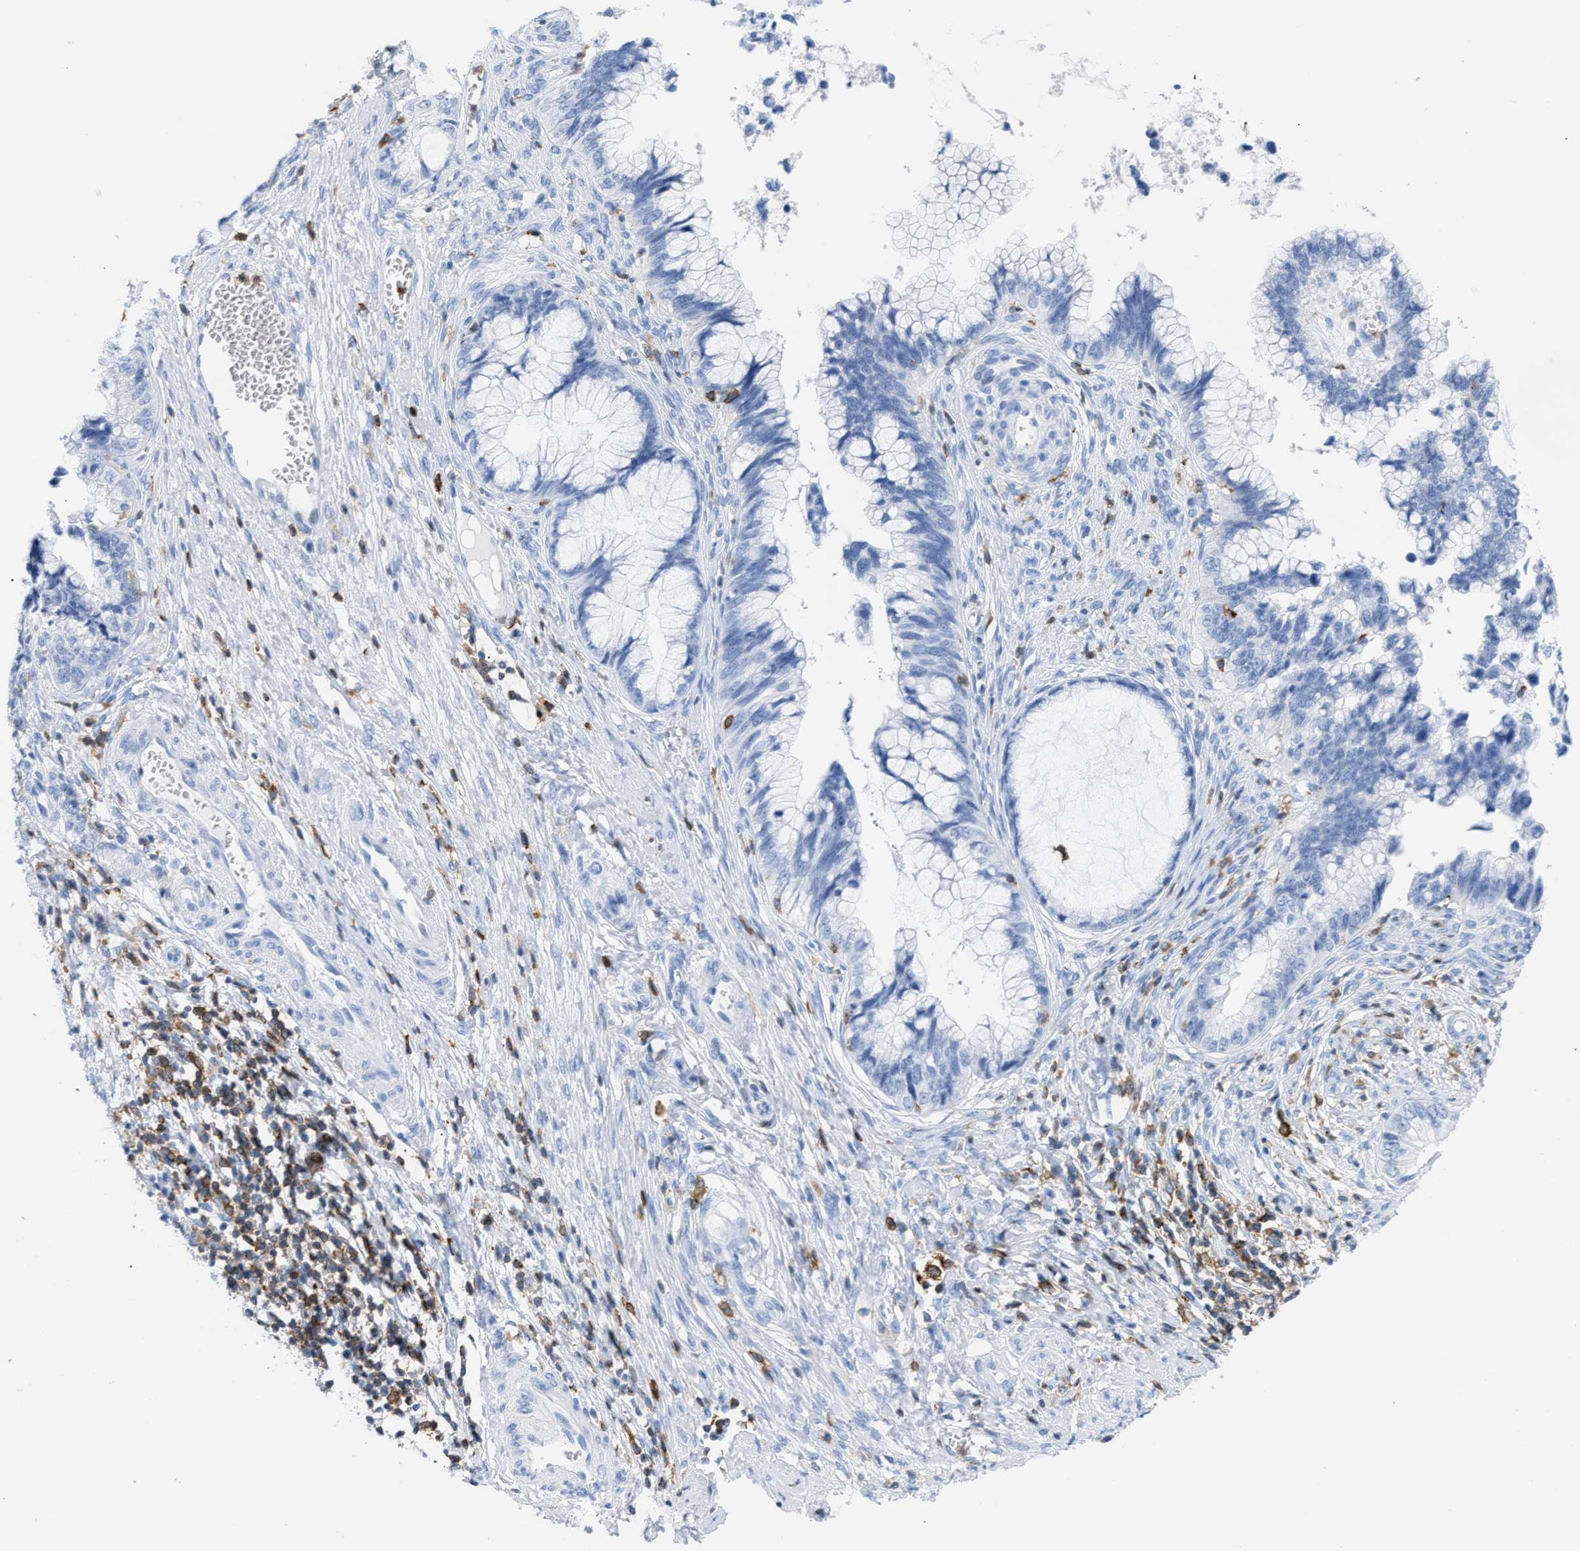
{"staining": {"intensity": "negative", "quantity": "none", "location": "none"}, "tissue": "cervical cancer", "cell_type": "Tumor cells", "image_type": "cancer", "snomed": [{"axis": "morphology", "description": "Adenocarcinoma, NOS"}, {"axis": "topography", "description": "Cervix"}], "caption": "Immunohistochemical staining of human cervical cancer displays no significant expression in tumor cells.", "gene": "LCP1", "patient": {"sex": "female", "age": 44}}